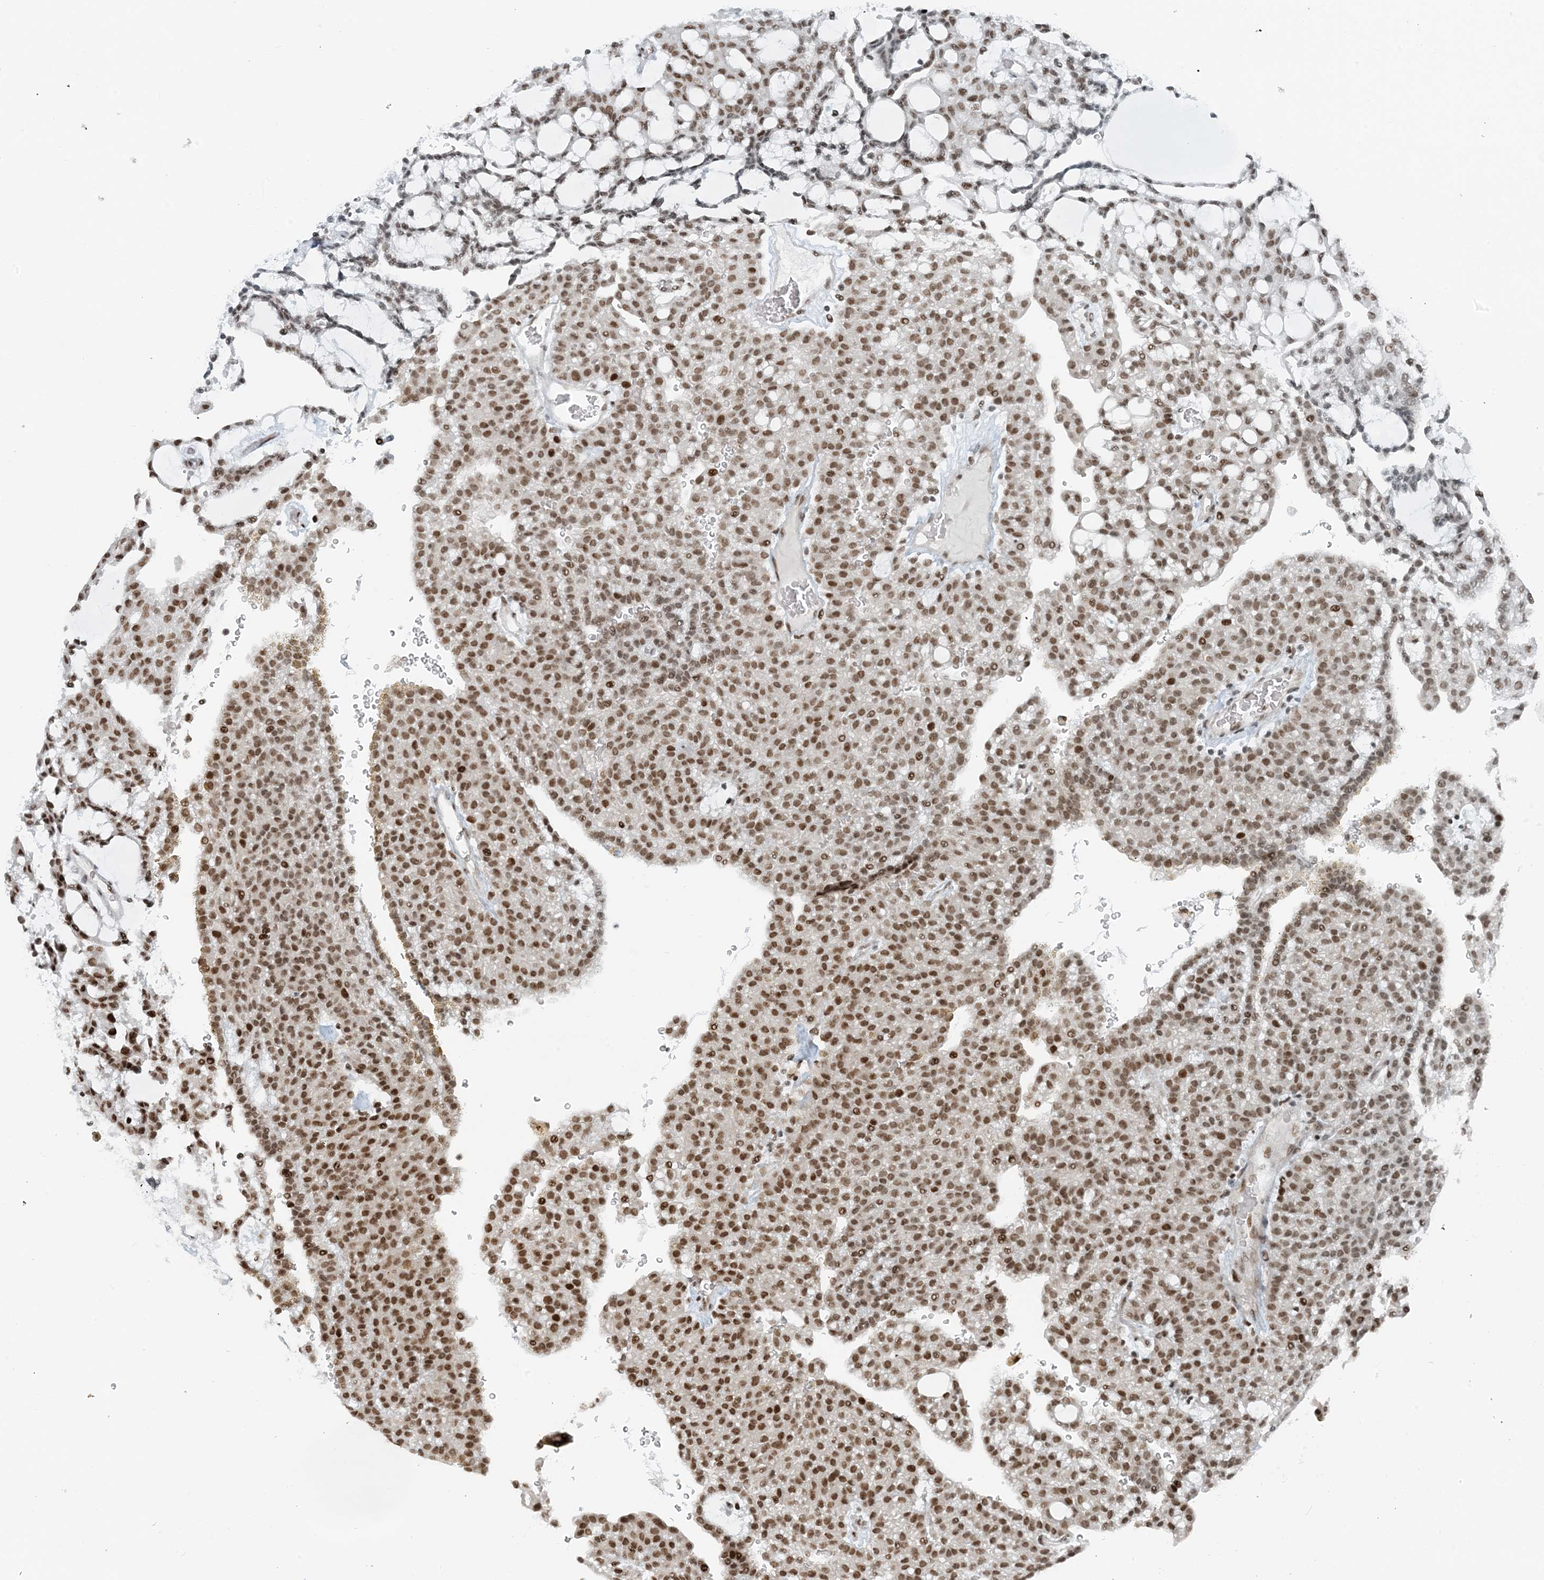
{"staining": {"intensity": "moderate", "quantity": ">75%", "location": "nuclear"}, "tissue": "renal cancer", "cell_type": "Tumor cells", "image_type": "cancer", "snomed": [{"axis": "morphology", "description": "Adenocarcinoma, NOS"}, {"axis": "topography", "description": "Kidney"}], "caption": "Human renal adenocarcinoma stained for a protein (brown) demonstrates moderate nuclear positive positivity in about >75% of tumor cells.", "gene": "ZNF500", "patient": {"sex": "male", "age": 63}}